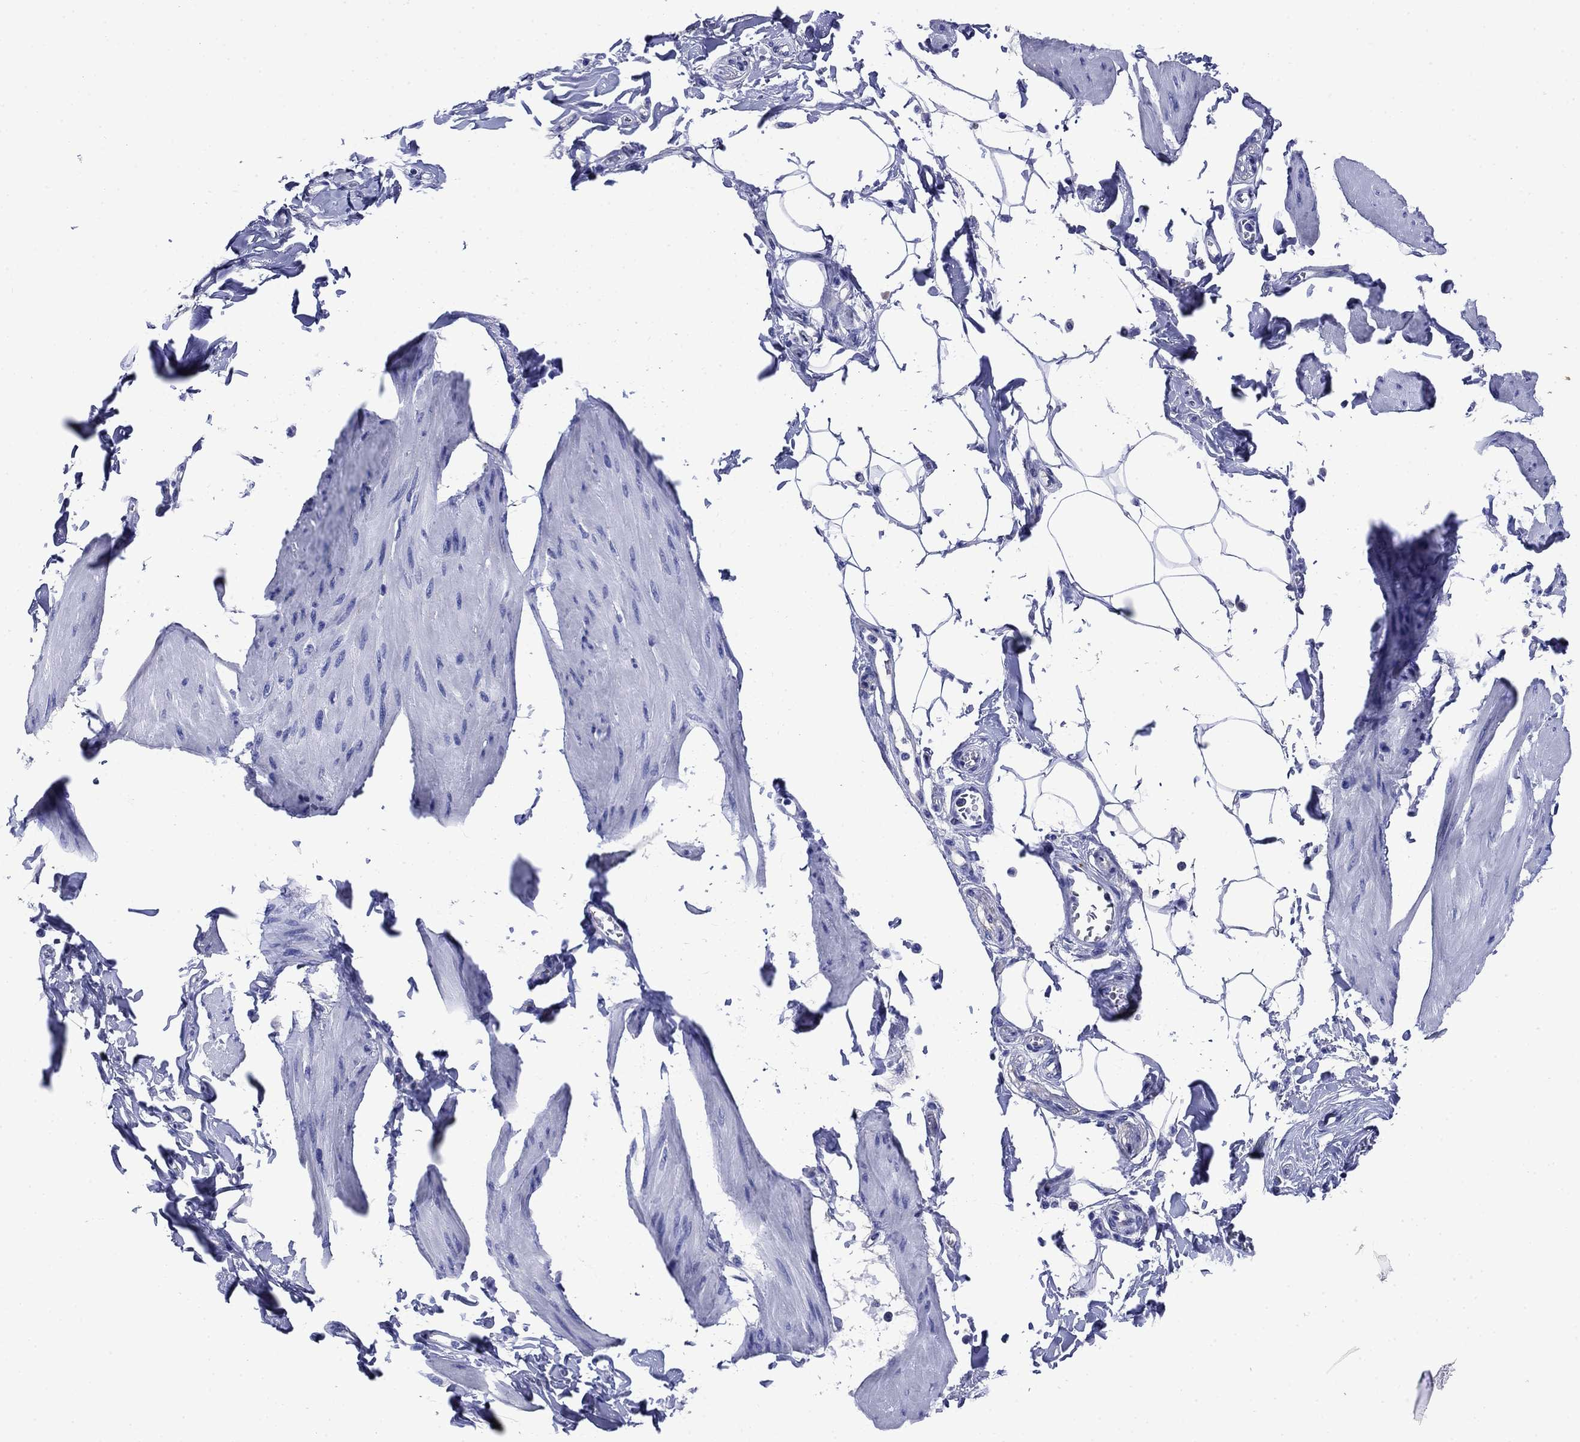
{"staining": {"intensity": "negative", "quantity": "none", "location": "none"}, "tissue": "smooth muscle", "cell_type": "Smooth muscle cells", "image_type": "normal", "snomed": [{"axis": "morphology", "description": "Normal tissue, NOS"}, {"axis": "topography", "description": "Adipose tissue"}, {"axis": "topography", "description": "Smooth muscle"}, {"axis": "topography", "description": "Peripheral nerve tissue"}], "caption": "An immunohistochemistry (IHC) histopathology image of normal smooth muscle is shown. There is no staining in smooth muscle cells of smooth muscle. The staining was performed using DAB (3,3'-diaminobenzidine) to visualize the protein expression in brown, while the nuclei were stained in blue with hematoxylin (Magnification: 20x).", "gene": "SLC1A2", "patient": {"sex": "male", "age": 83}}